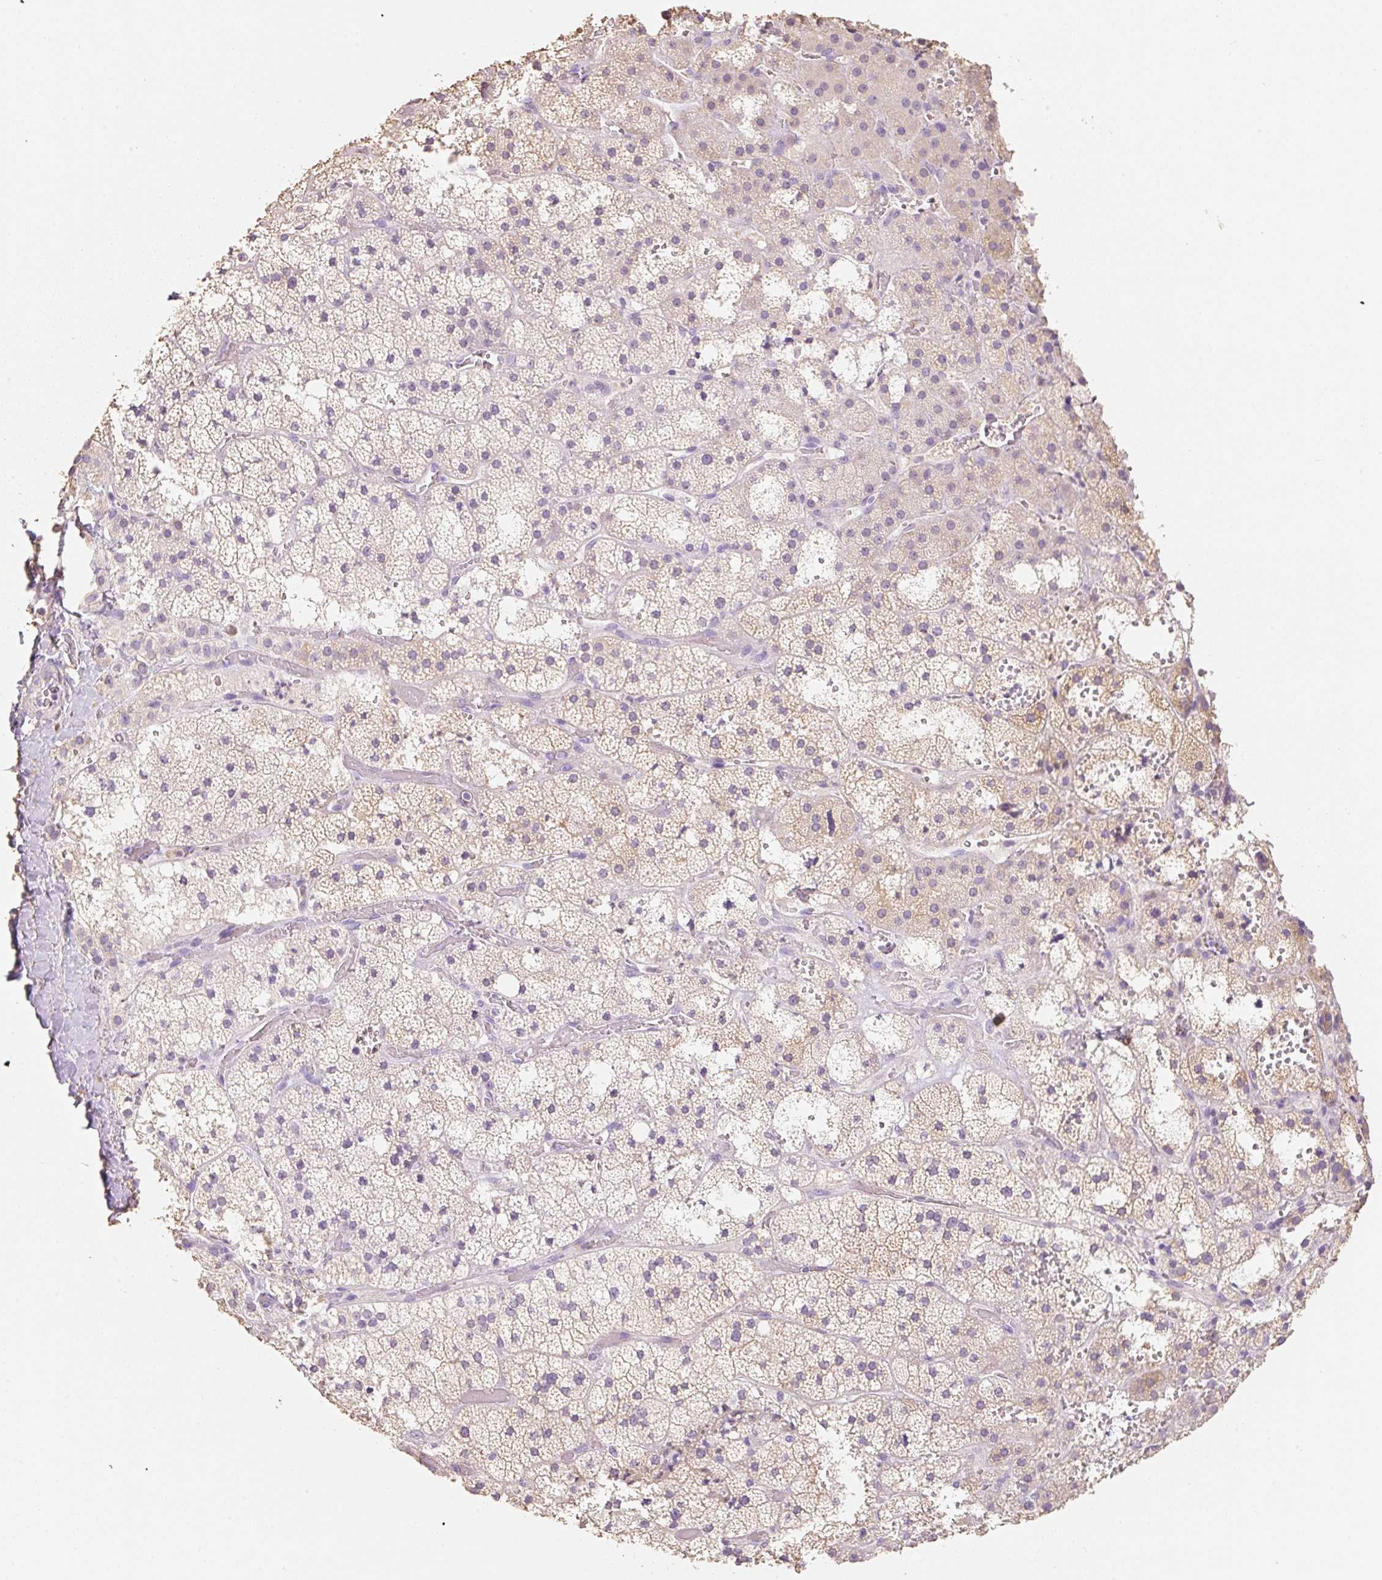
{"staining": {"intensity": "weak", "quantity": "25%-75%", "location": "cytoplasmic/membranous"}, "tissue": "adrenal gland", "cell_type": "Glandular cells", "image_type": "normal", "snomed": [{"axis": "morphology", "description": "Normal tissue, NOS"}, {"axis": "topography", "description": "Adrenal gland"}], "caption": "High-power microscopy captured an immunohistochemistry micrograph of normal adrenal gland, revealing weak cytoplasmic/membranous expression in about 25%-75% of glandular cells.", "gene": "MBOAT7", "patient": {"sex": "male", "age": 53}}